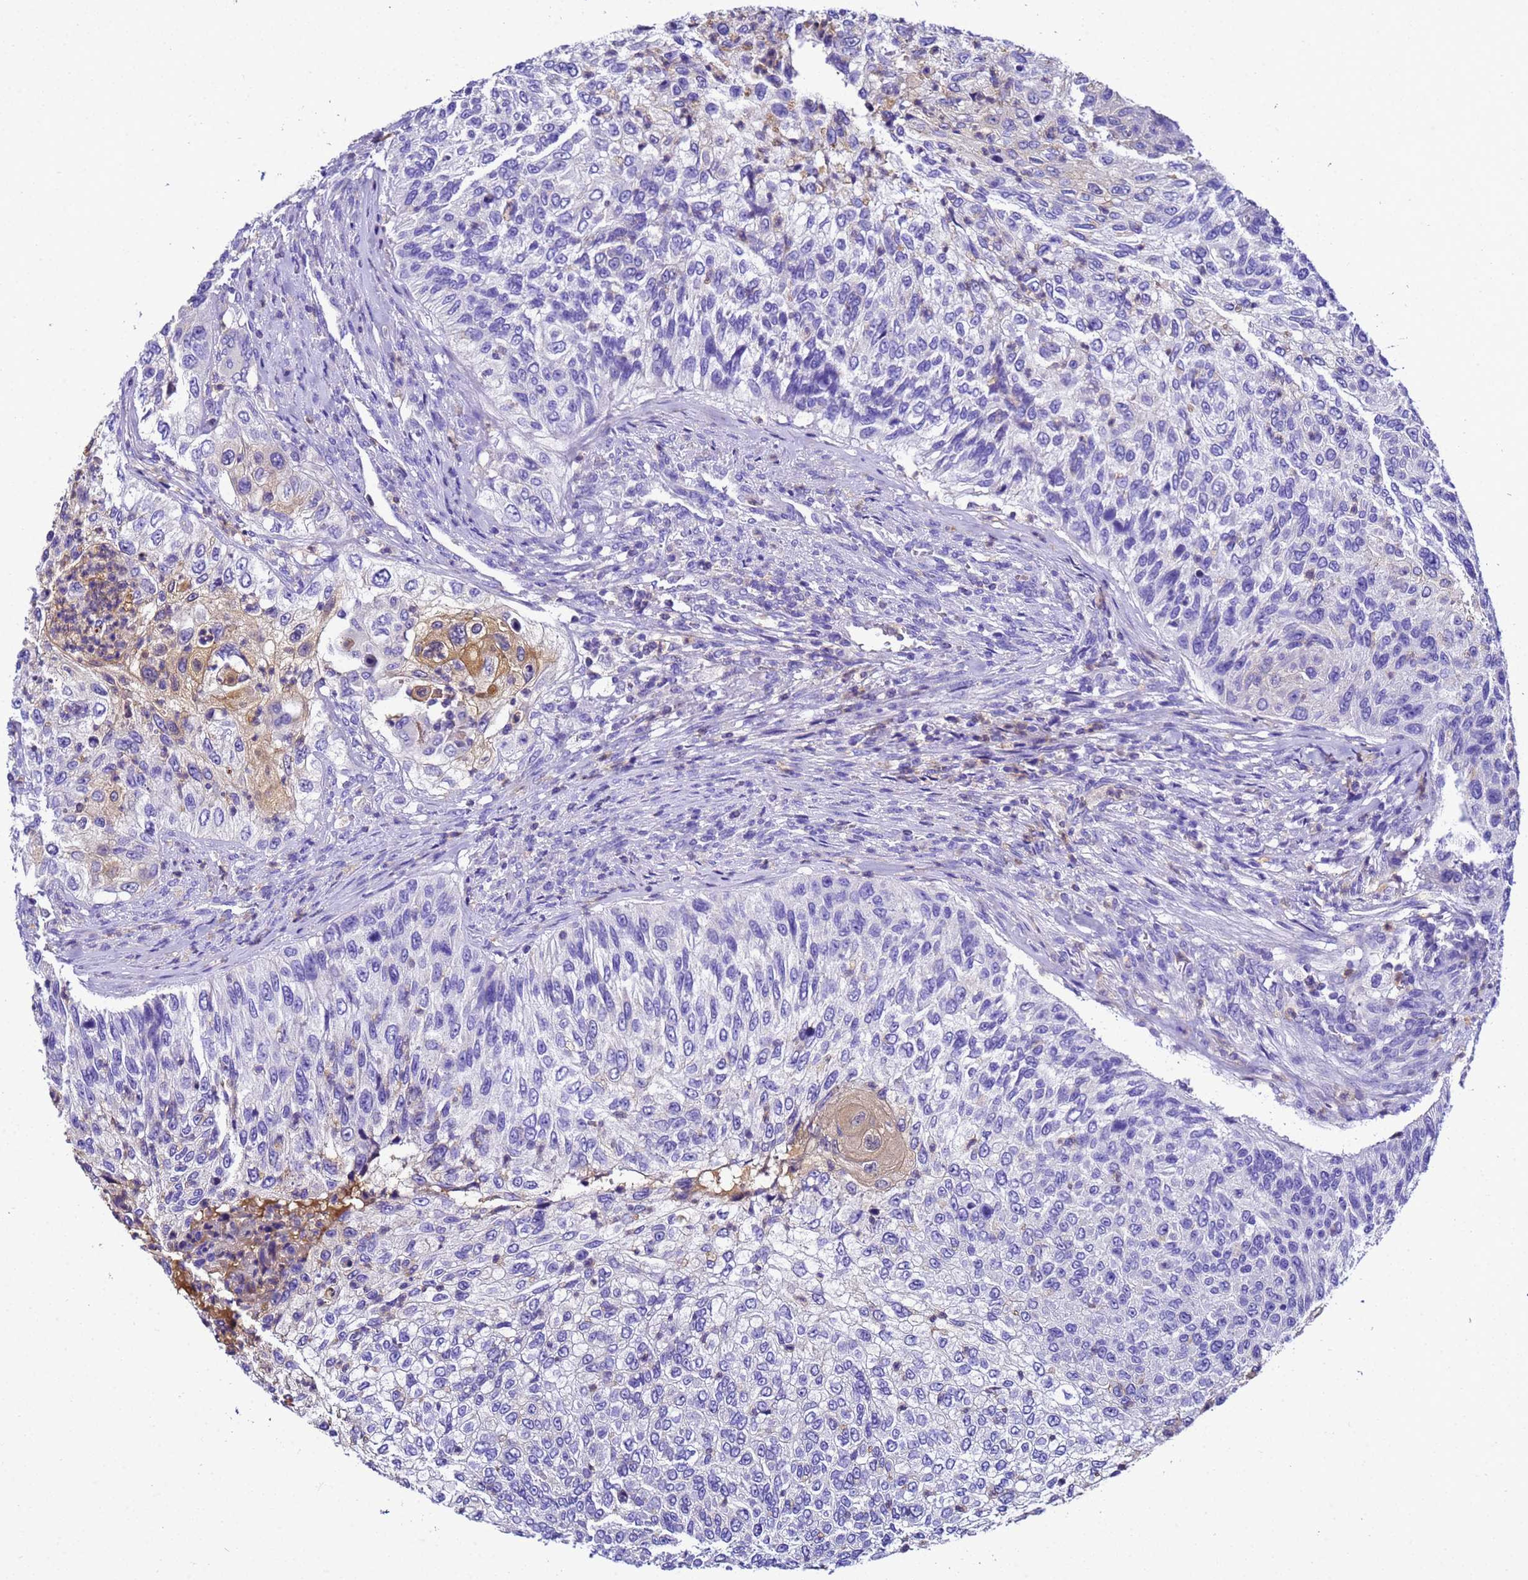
{"staining": {"intensity": "weak", "quantity": "<25%", "location": "cytoplasmic/membranous"}, "tissue": "urothelial cancer", "cell_type": "Tumor cells", "image_type": "cancer", "snomed": [{"axis": "morphology", "description": "Urothelial carcinoma, High grade"}, {"axis": "topography", "description": "Urinary bladder"}], "caption": "Tumor cells show no significant protein positivity in urothelial cancer. (DAB (3,3'-diaminobenzidine) immunohistochemistry (IHC), high magnification).", "gene": "UGT2A1", "patient": {"sex": "female", "age": 60}}